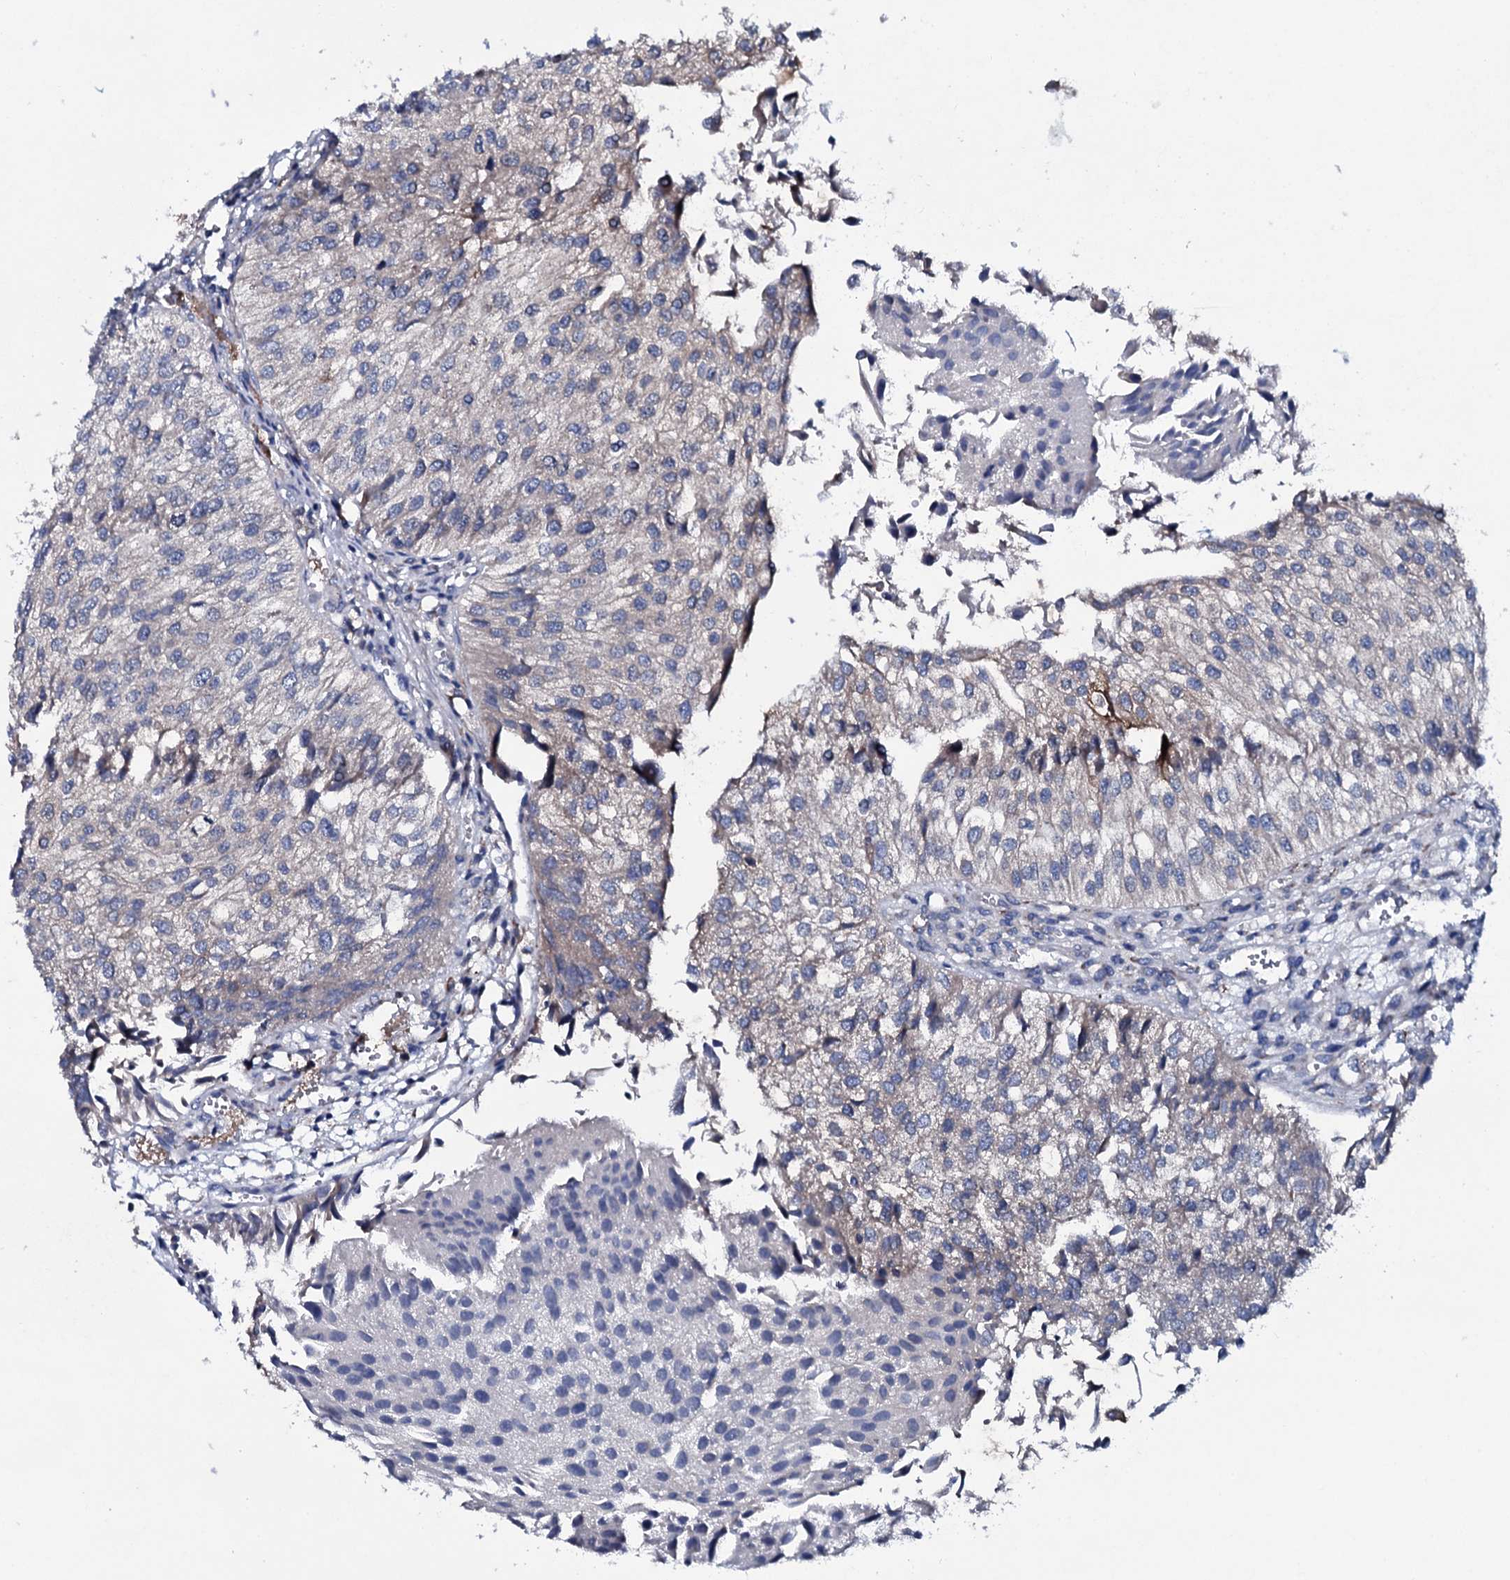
{"staining": {"intensity": "weak", "quantity": "<25%", "location": "cytoplasmic/membranous"}, "tissue": "urothelial cancer", "cell_type": "Tumor cells", "image_type": "cancer", "snomed": [{"axis": "morphology", "description": "Urothelial carcinoma, Low grade"}, {"axis": "topography", "description": "Urinary bladder"}], "caption": "Immunohistochemistry (IHC) micrograph of human urothelial carcinoma (low-grade) stained for a protein (brown), which reveals no positivity in tumor cells.", "gene": "TPGS2", "patient": {"sex": "female", "age": 89}}